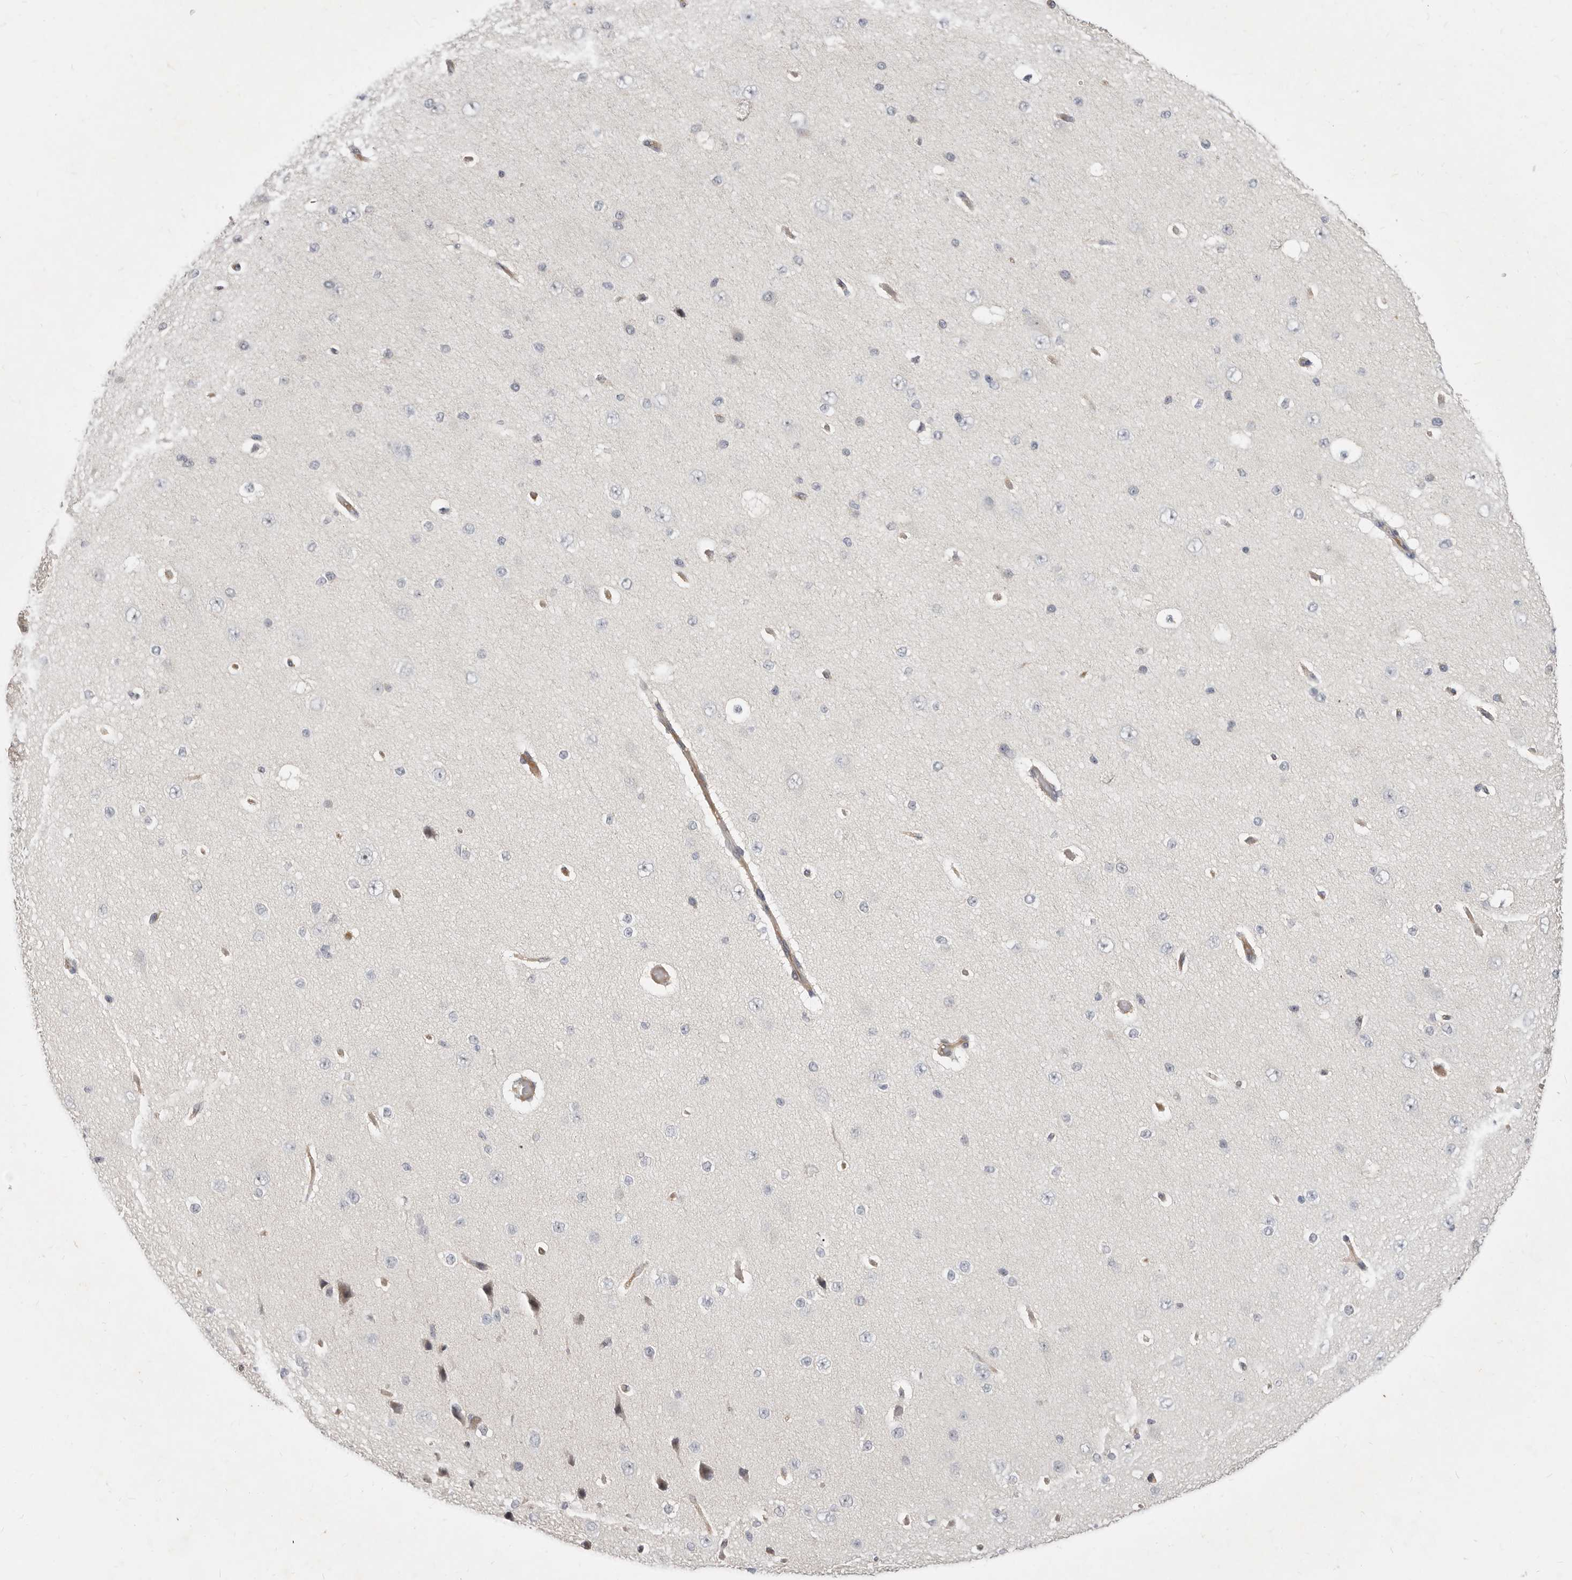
{"staining": {"intensity": "weak", "quantity": ">75%", "location": "cytoplasmic/membranous"}, "tissue": "cerebral cortex", "cell_type": "Endothelial cells", "image_type": "normal", "snomed": [{"axis": "morphology", "description": "Normal tissue, NOS"}, {"axis": "morphology", "description": "Developmental malformation"}, {"axis": "topography", "description": "Cerebral cortex"}], "caption": "Cerebral cortex stained for a protein (brown) shows weak cytoplasmic/membranous positive expression in about >75% of endothelial cells.", "gene": "MICALL2", "patient": {"sex": "female", "age": 30}}